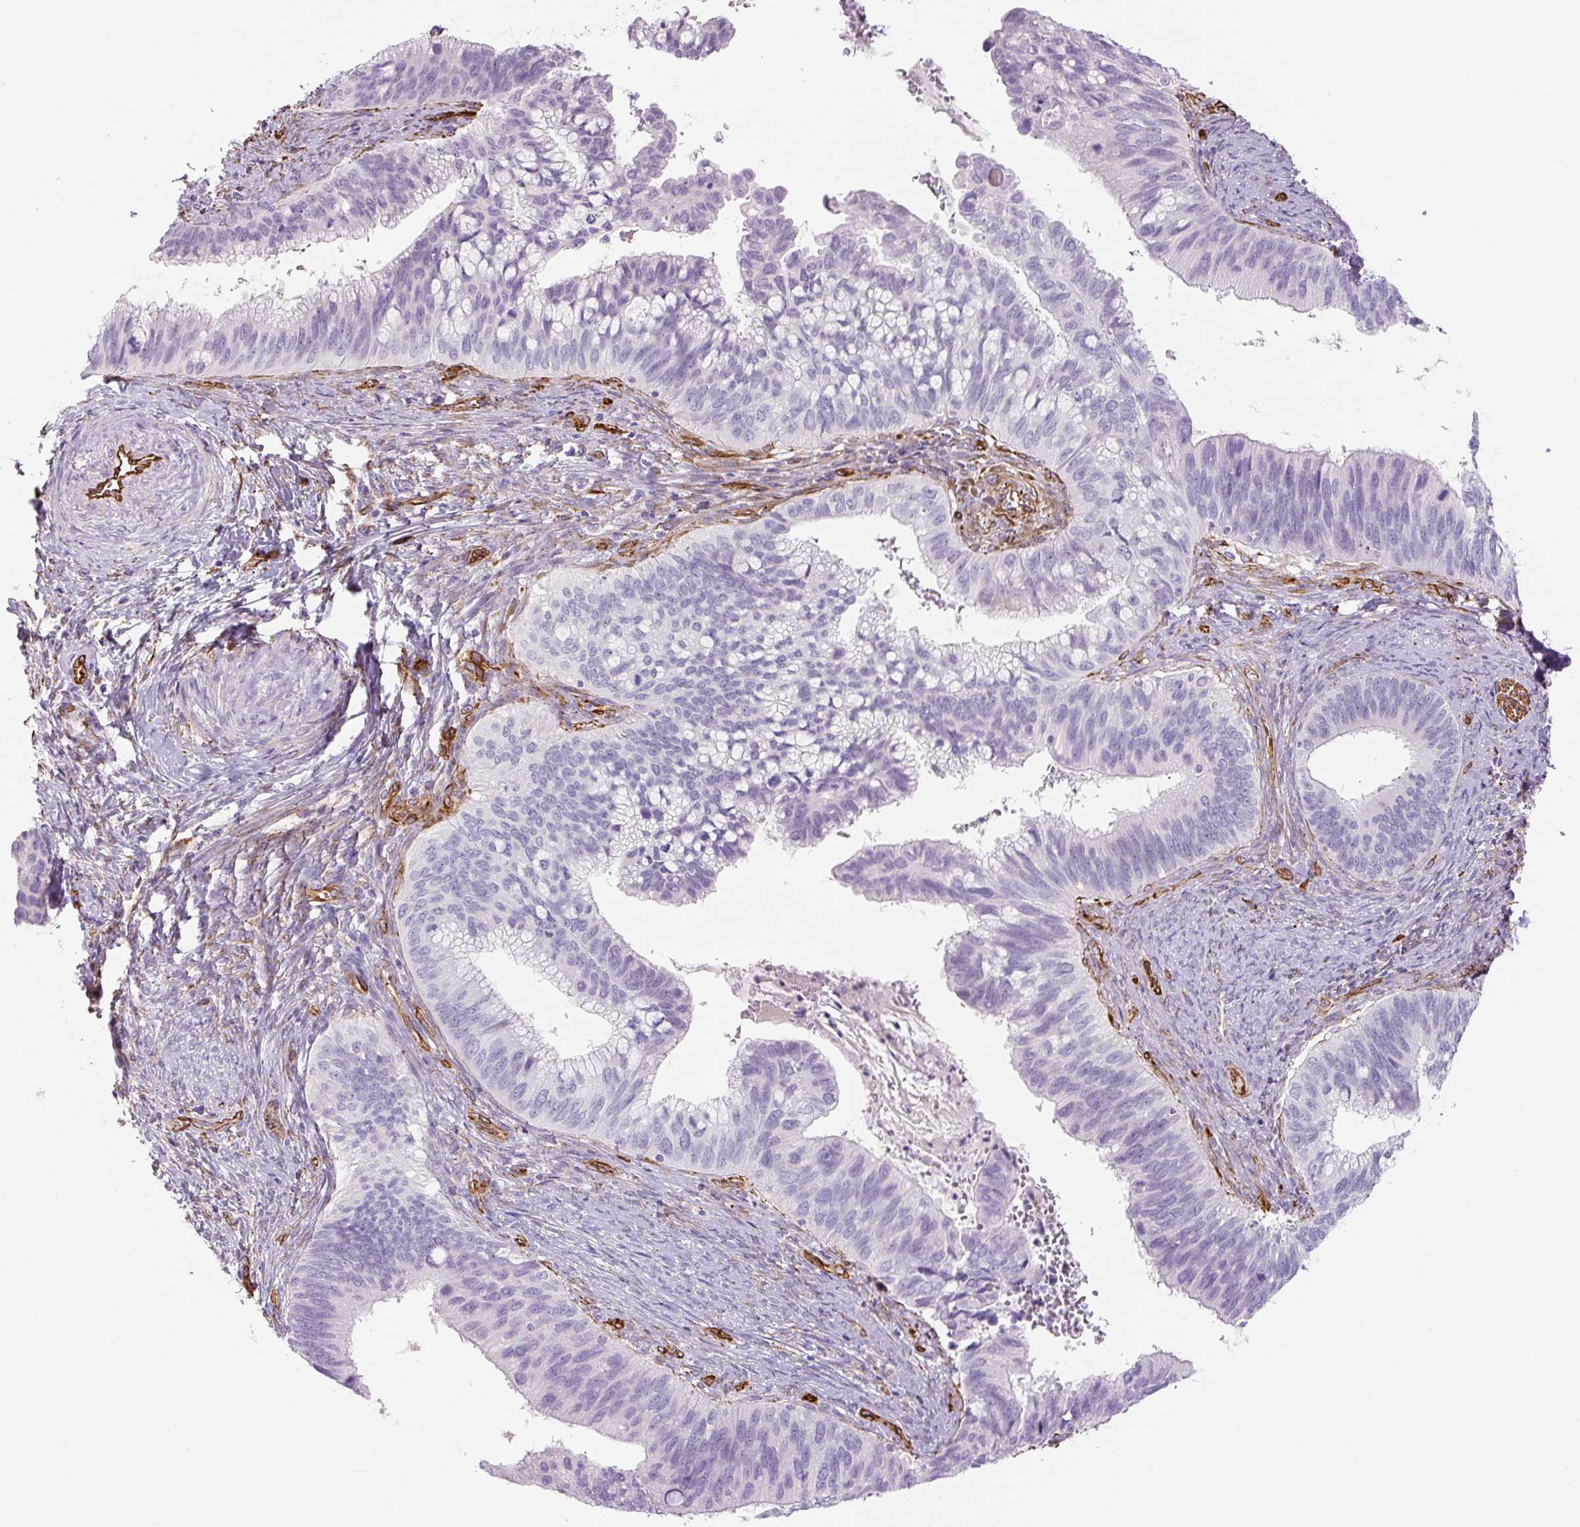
{"staining": {"intensity": "negative", "quantity": "none", "location": "none"}, "tissue": "cervical cancer", "cell_type": "Tumor cells", "image_type": "cancer", "snomed": [{"axis": "morphology", "description": "Adenocarcinoma, NOS"}, {"axis": "topography", "description": "Cervix"}], "caption": "This image is of adenocarcinoma (cervical) stained with IHC to label a protein in brown with the nuclei are counter-stained blue. There is no staining in tumor cells.", "gene": "NES", "patient": {"sex": "female", "age": 42}}